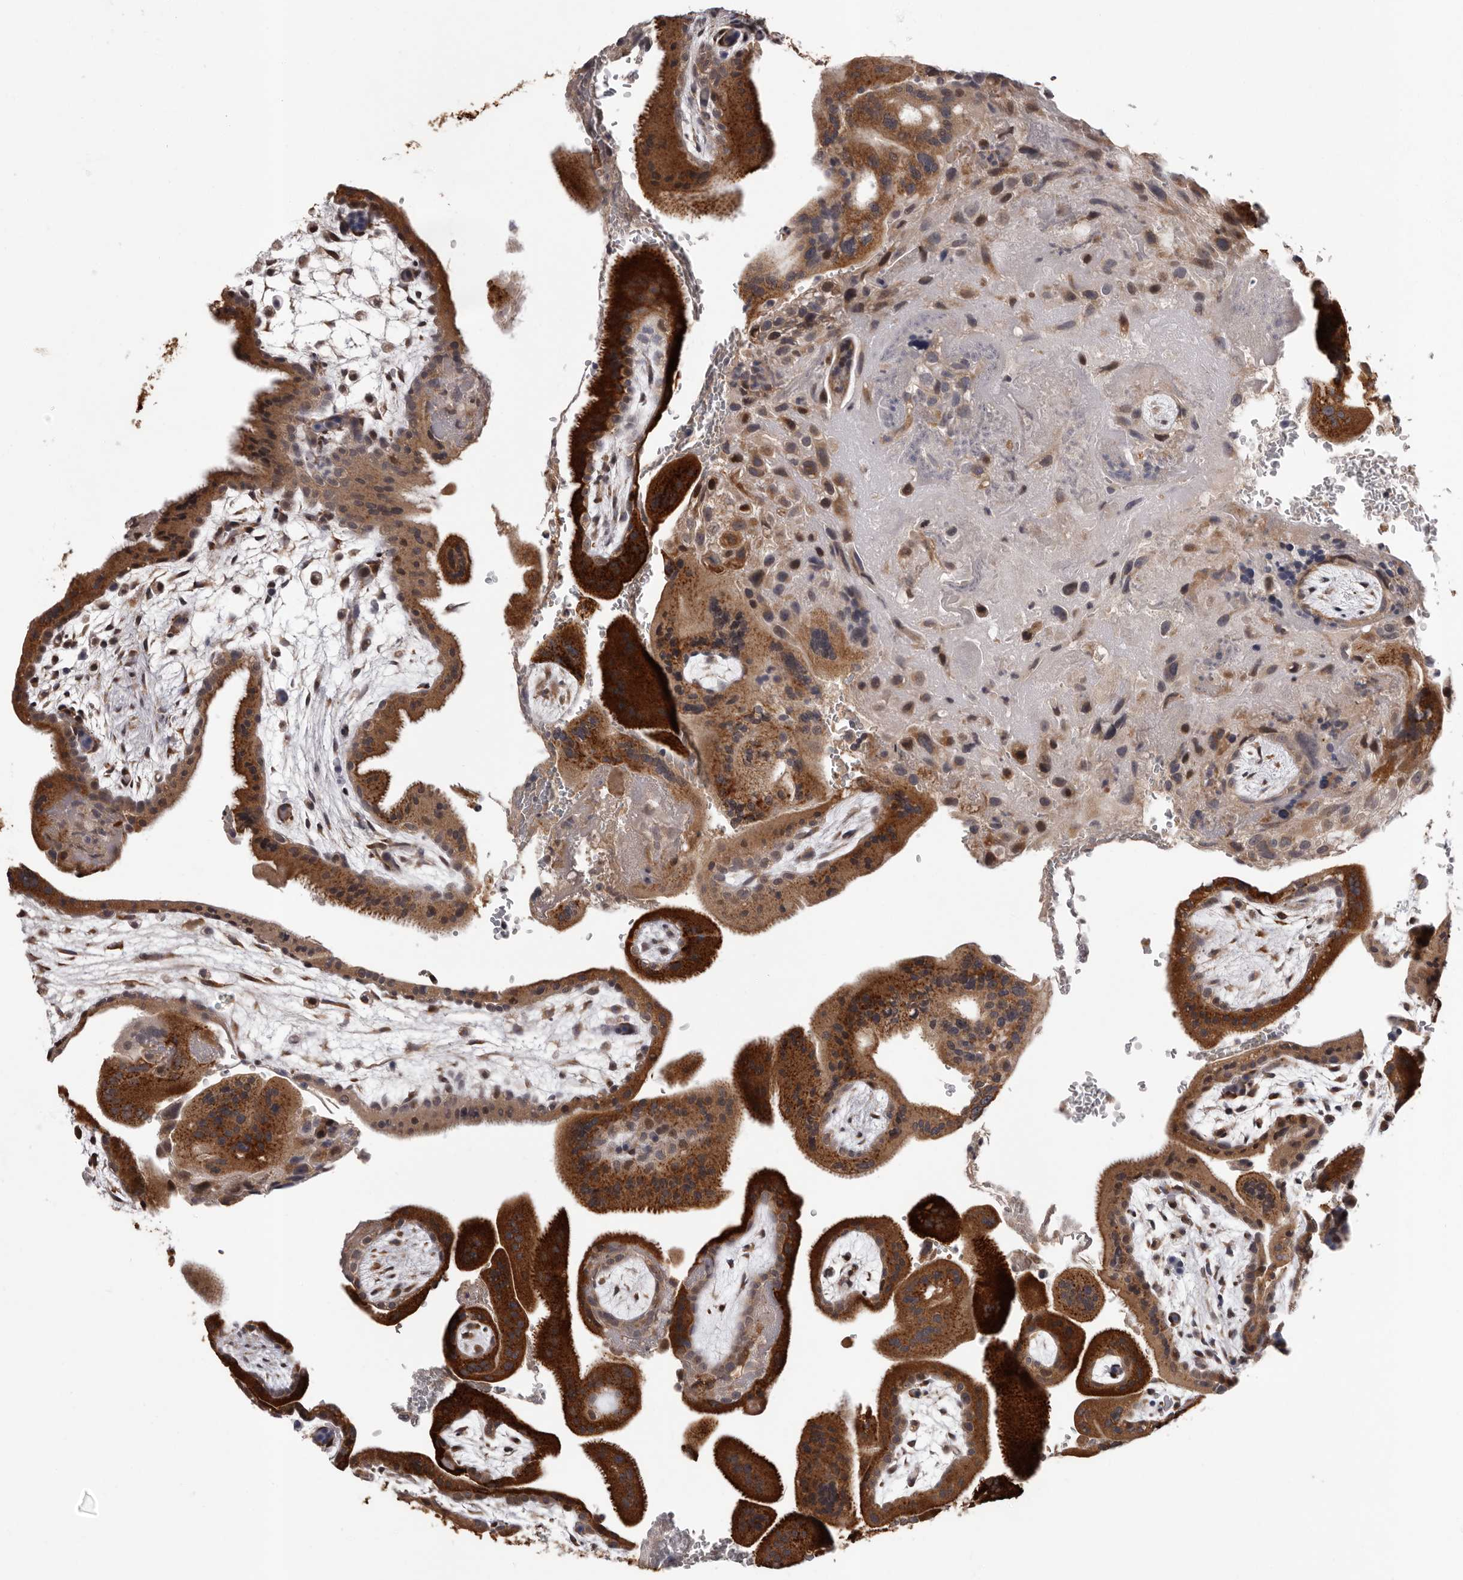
{"staining": {"intensity": "strong", "quantity": "25%-75%", "location": "cytoplasmic/membranous,nuclear"}, "tissue": "placenta", "cell_type": "Decidual cells", "image_type": "normal", "snomed": [{"axis": "morphology", "description": "Normal tissue, NOS"}, {"axis": "topography", "description": "Placenta"}], "caption": "Placenta stained with a brown dye shows strong cytoplasmic/membranous,nuclear positive positivity in about 25%-75% of decidual cells.", "gene": "MED8", "patient": {"sex": "female", "age": 35}}